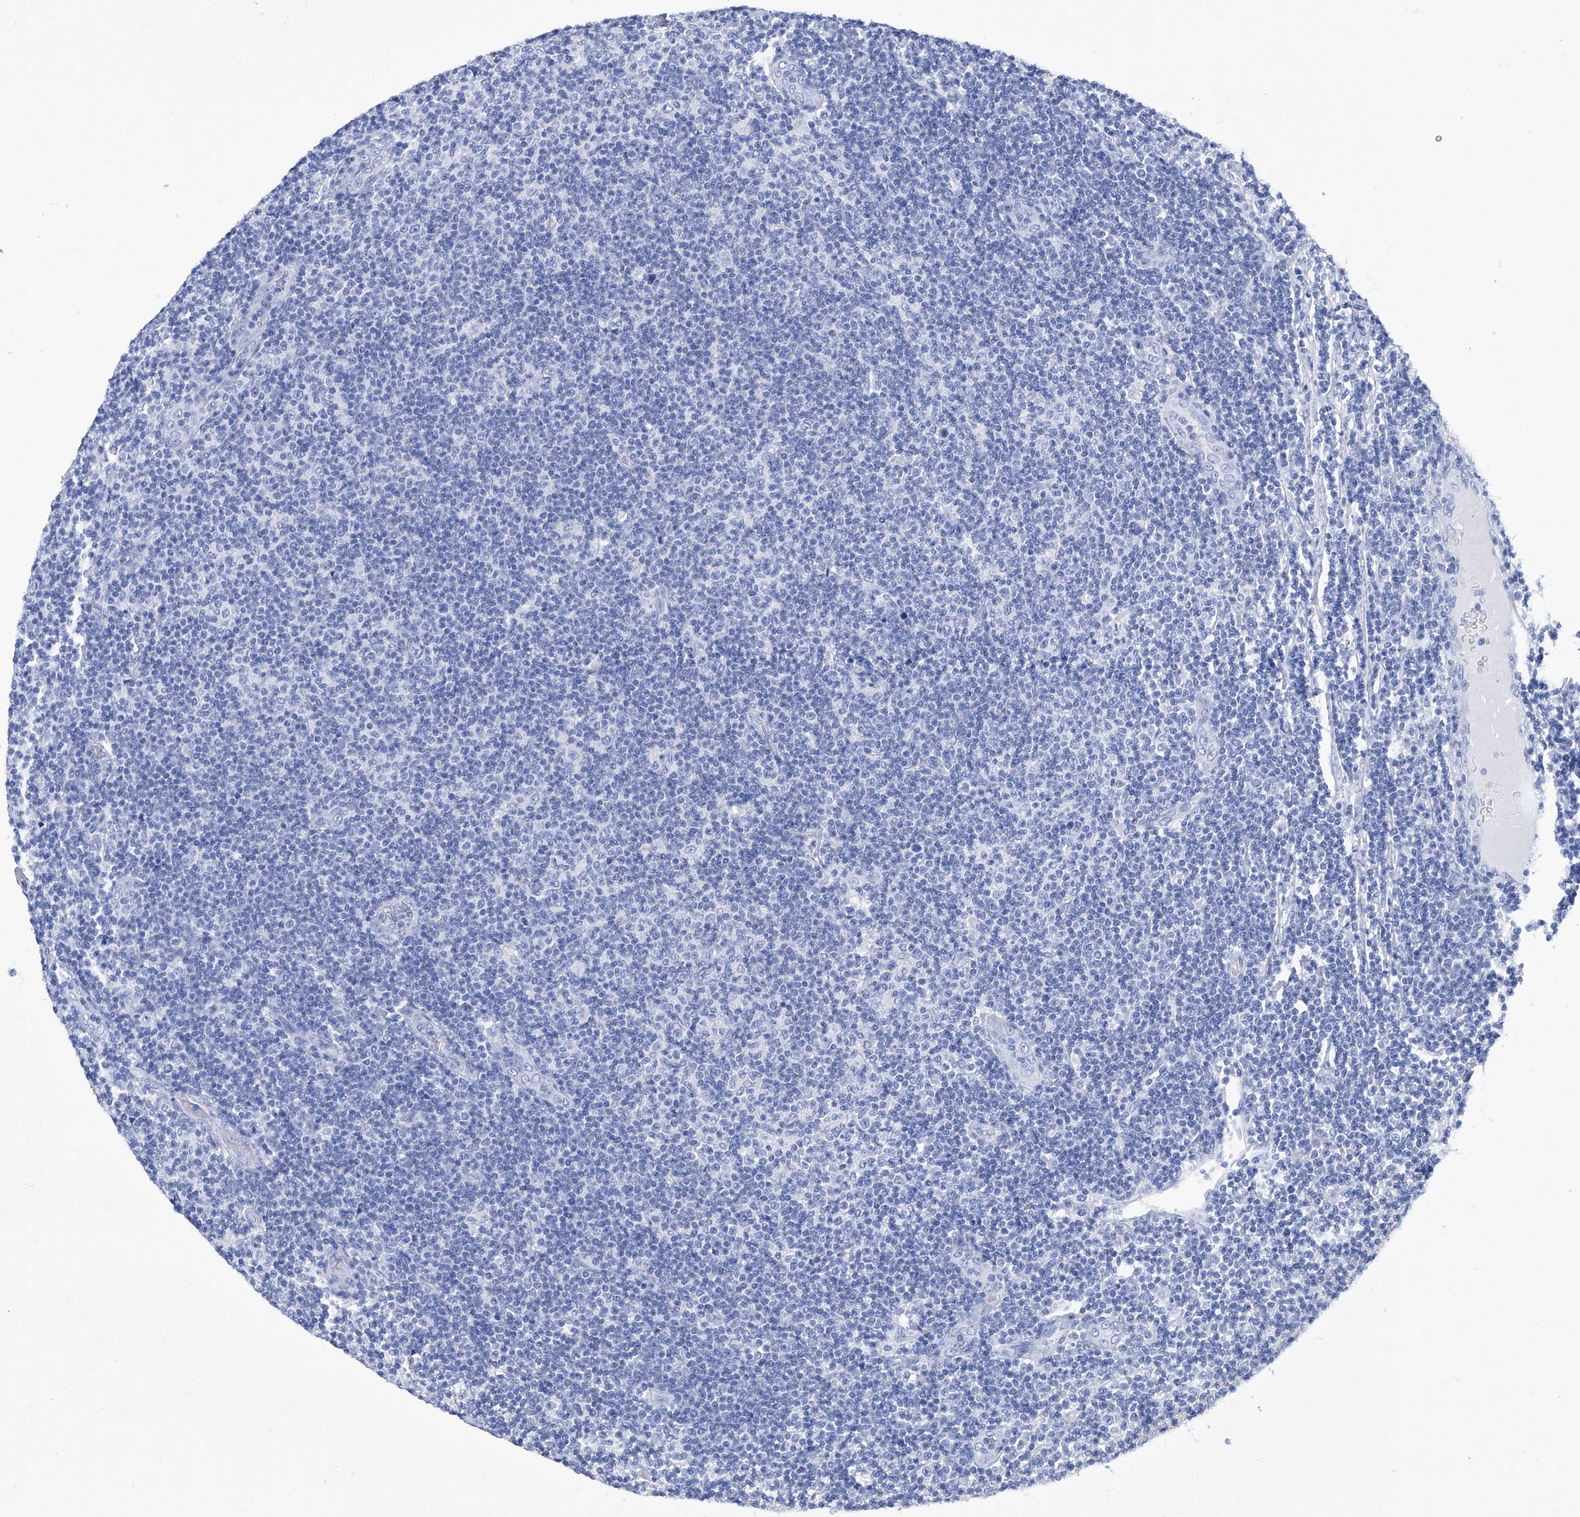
{"staining": {"intensity": "negative", "quantity": "none", "location": "none"}, "tissue": "lymphoma", "cell_type": "Tumor cells", "image_type": "cancer", "snomed": [{"axis": "morphology", "description": "Malignant lymphoma, non-Hodgkin's type, Low grade"}, {"axis": "topography", "description": "Lymph node"}], "caption": "This histopathology image is of low-grade malignant lymphoma, non-Hodgkin's type stained with IHC to label a protein in brown with the nuclei are counter-stained blue. There is no positivity in tumor cells.", "gene": "GPT", "patient": {"sex": "male", "age": 83}}